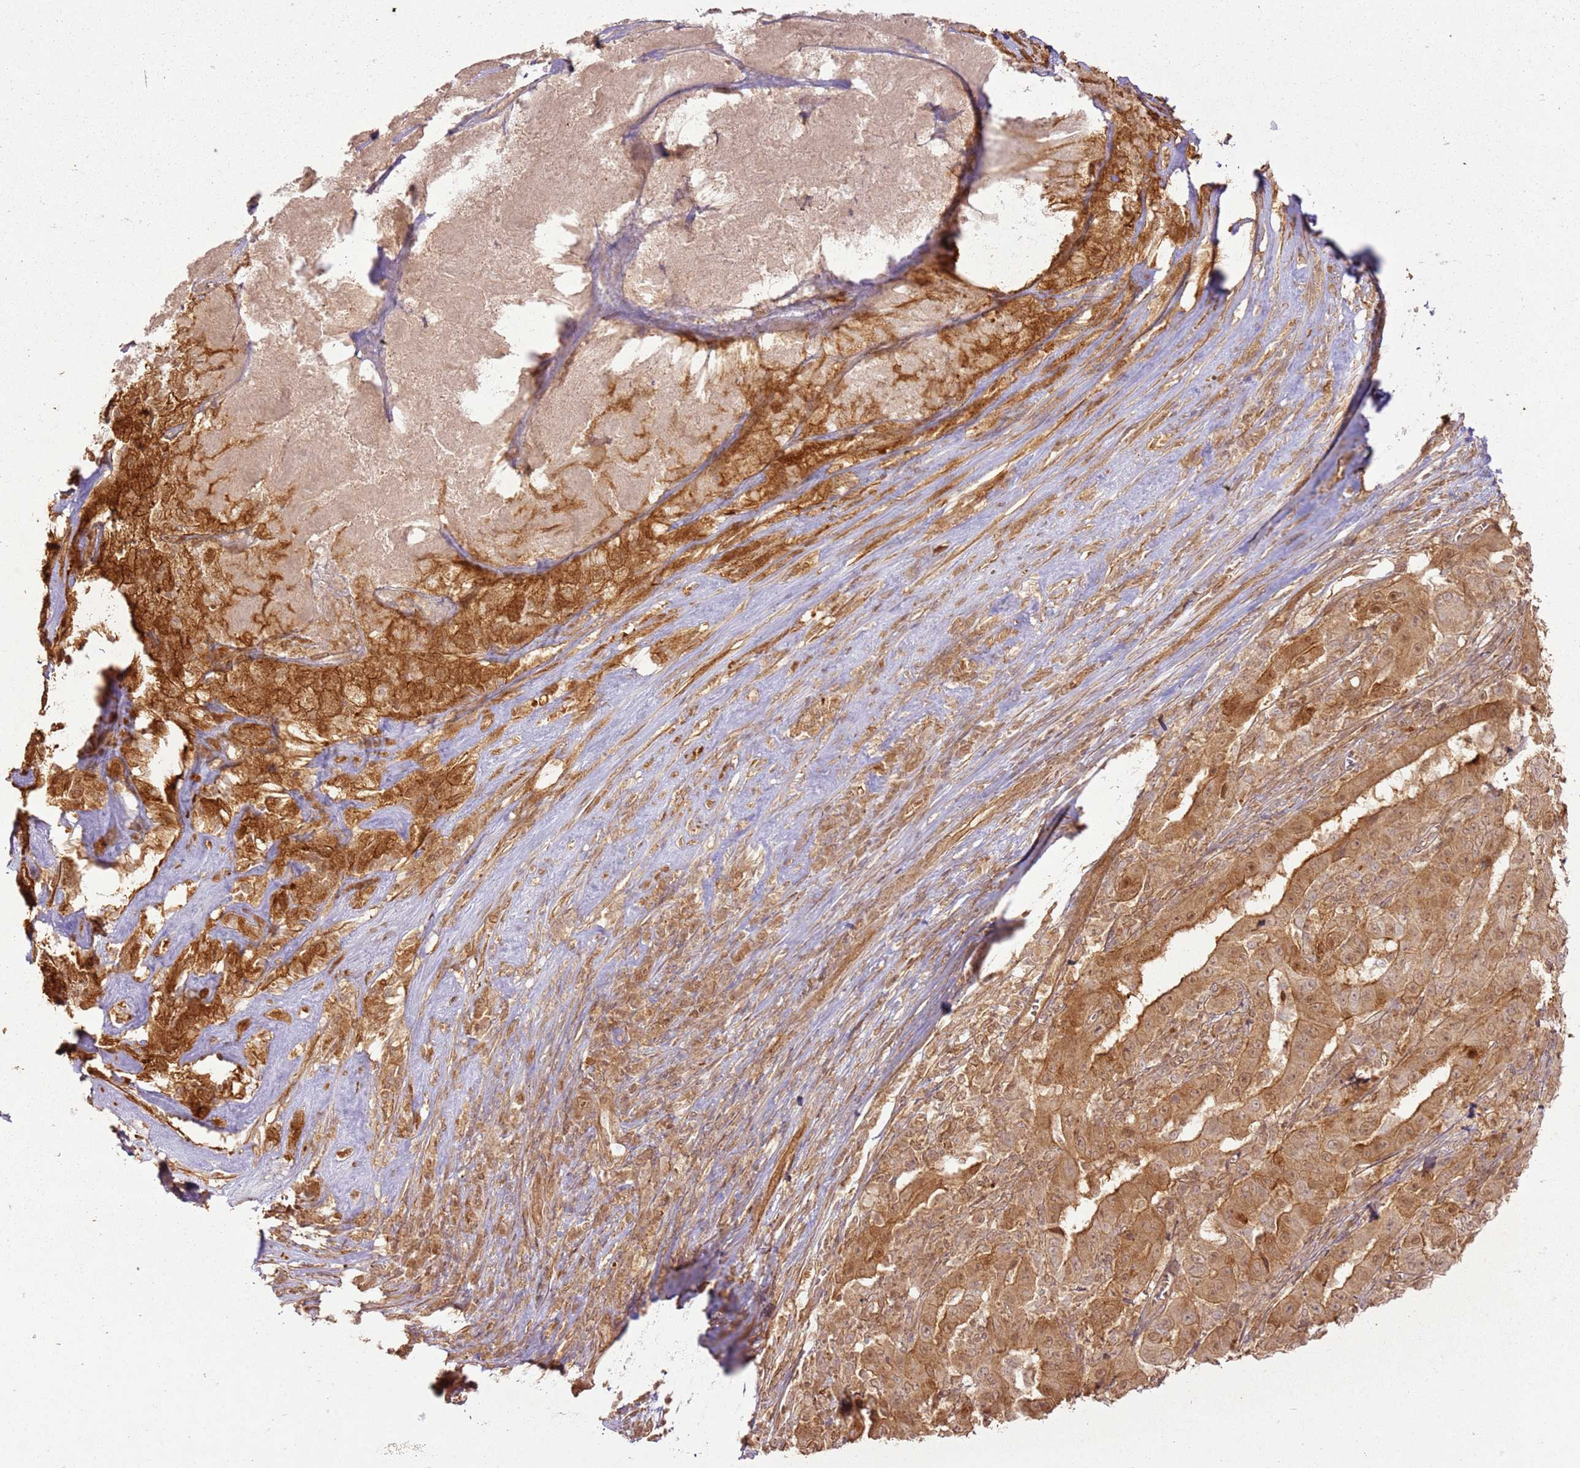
{"staining": {"intensity": "moderate", "quantity": ">75%", "location": "cytoplasmic/membranous"}, "tissue": "pancreatic cancer", "cell_type": "Tumor cells", "image_type": "cancer", "snomed": [{"axis": "morphology", "description": "Adenocarcinoma, NOS"}, {"axis": "topography", "description": "Pancreas"}], "caption": "Brown immunohistochemical staining in human pancreatic adenocarcinoma demonstrates moderate cytoplasmic/membranous staining in about >75% of tumor cells.", "gene": "ZNF776", "patient": {"sex": "male", "age": 63}}